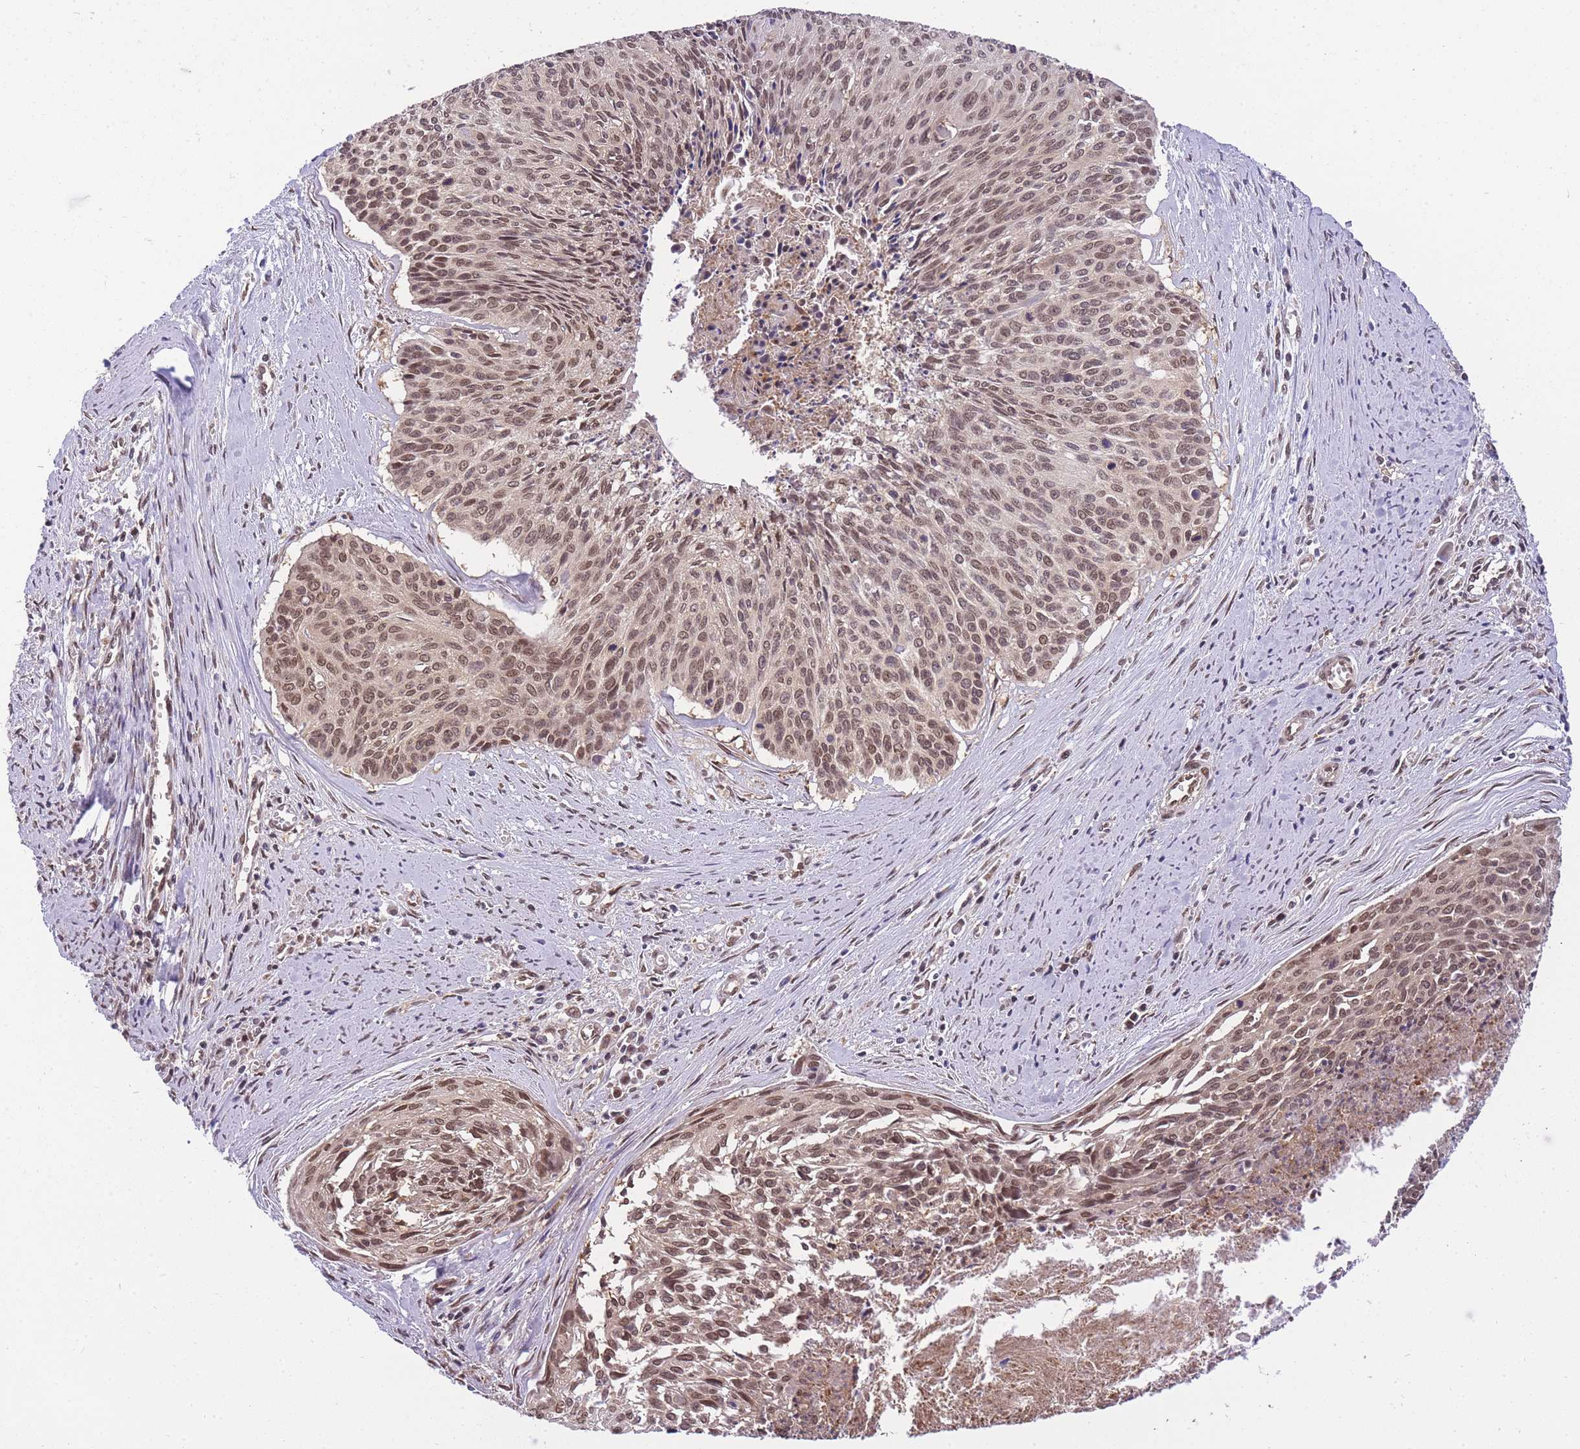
{"staining": {"intensity": "moderate", "quantity": ">75%", "location": "nuclear"}, "tissue": "cervical cancer", "cell_type": "Tumor cells", "image_type": "cancer", "snomed": [{"axis": "morphology", "description": "Squamous cell carcinoma, NOS"}, {"axis": "topography", "description": "Cervix"}], "caption": "Protein staining of cervical cancer (squamous cell carcinoma) tissue shows moderate nuclear staining in approximately >75% of tumor cells.", "gene": "CDIP1", "patient": {"sex": "female", "age": 55}}